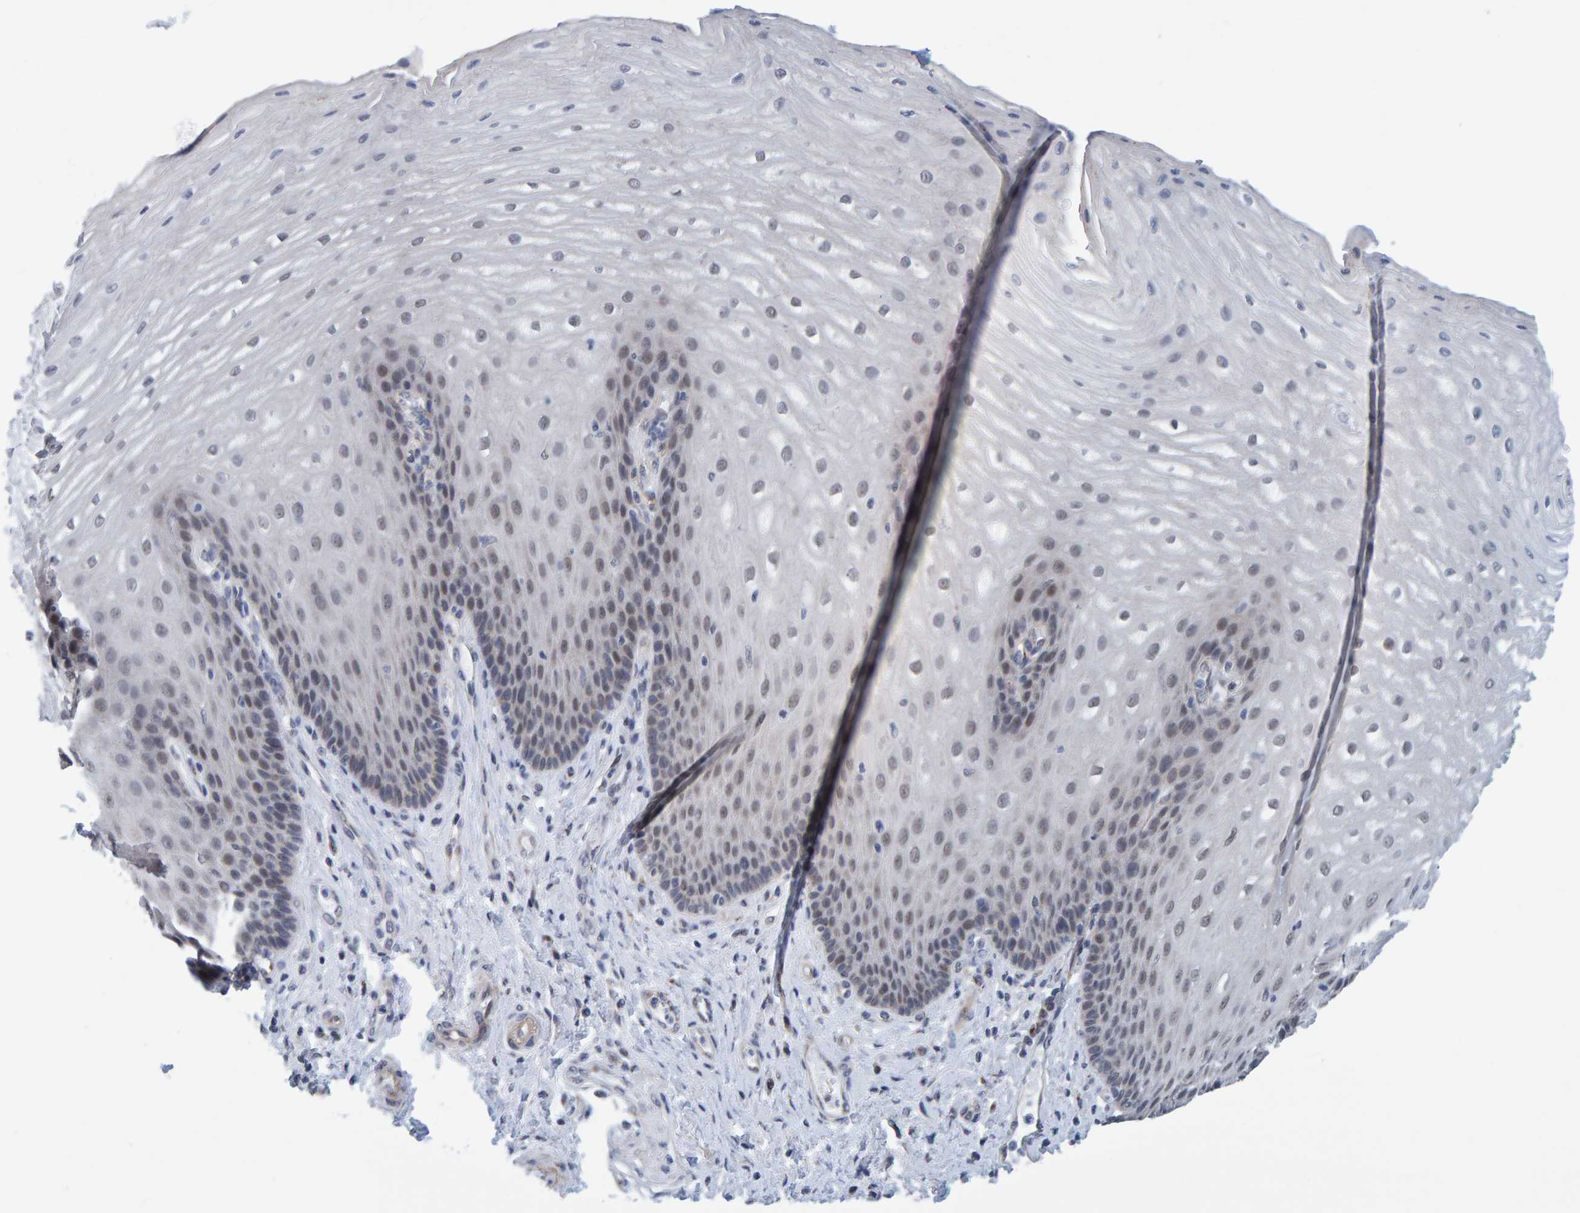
{"staining": {"intensity": "weak", "quantity": "25%-75%", "location": "nuclear"}, "tissue": "esophagus", "cell_type": "Squamous epithelial cells", "image_type": "normal", "snomed": [{"axis": "morphology", "description": "Normal tissue, NOS"}, {"axis": "topography", "description": "Esophagus"}], "caption": "Protein staining of unremarkable esophagus shows weak nuclear positivity in about 25%-75% of squamous epithelial cells.", "gene": "SCRN2", "patient": {"sex": "male", "age": 54}}